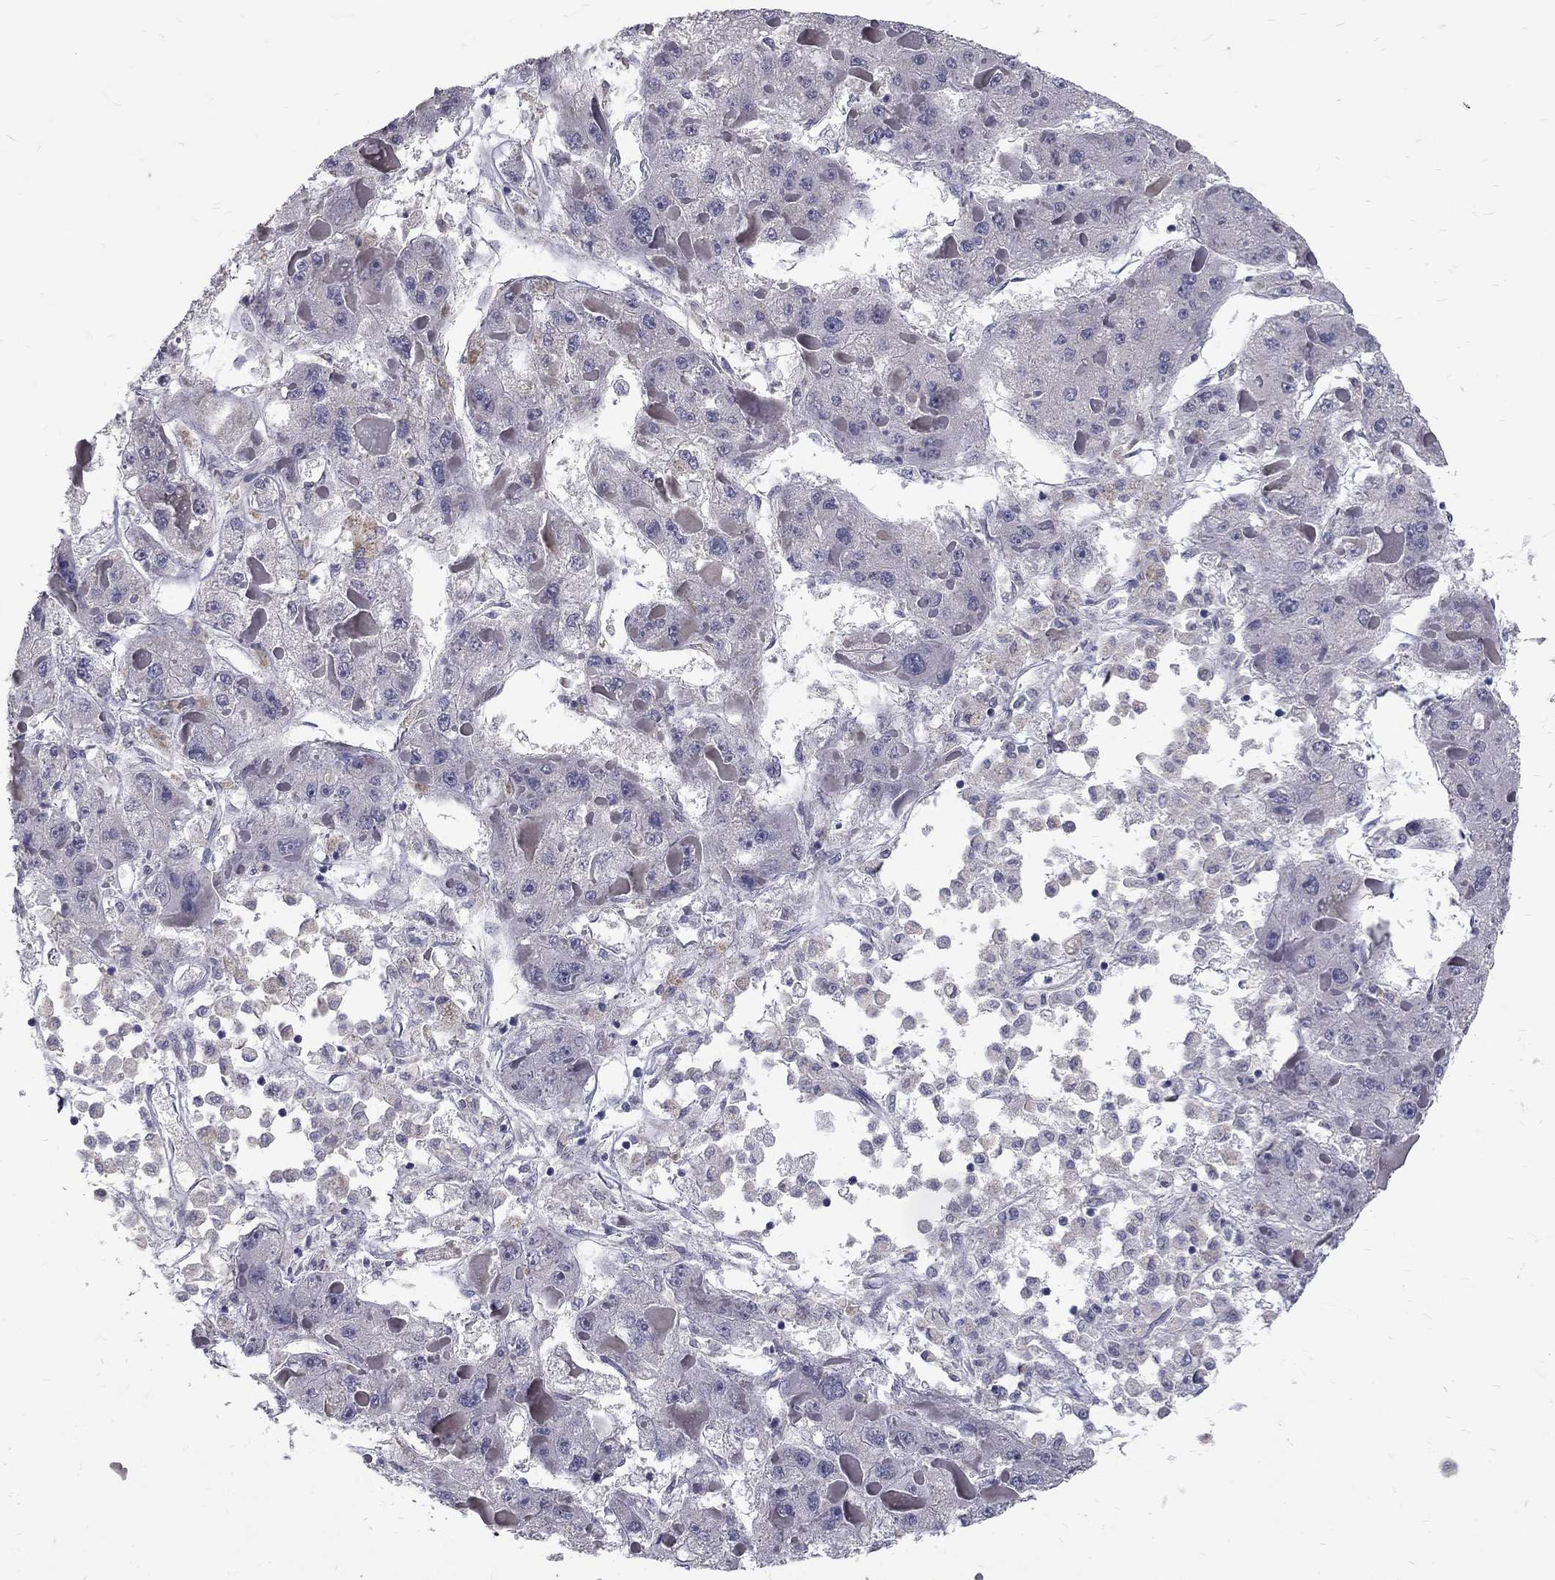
{"staining": {"intensity": "negative", "quantity": "none", "location": "none"}, "tissue": "liver cancer", "cell_type": "Tumor cells", "image_type": "cancer", "snomed": [{"axis": "morphology", "description": "Carcinoma, Hepatocellular, NOS"}, {"axis": "topography", "description": "Liver"}], "caption": "Immunohistochemical staining of human hepatocellular carcinoma (liver) exhibits no significant staining in tumor cells.", "gene": "NOS1", "patient": {"sex": "female", "age": 73}}